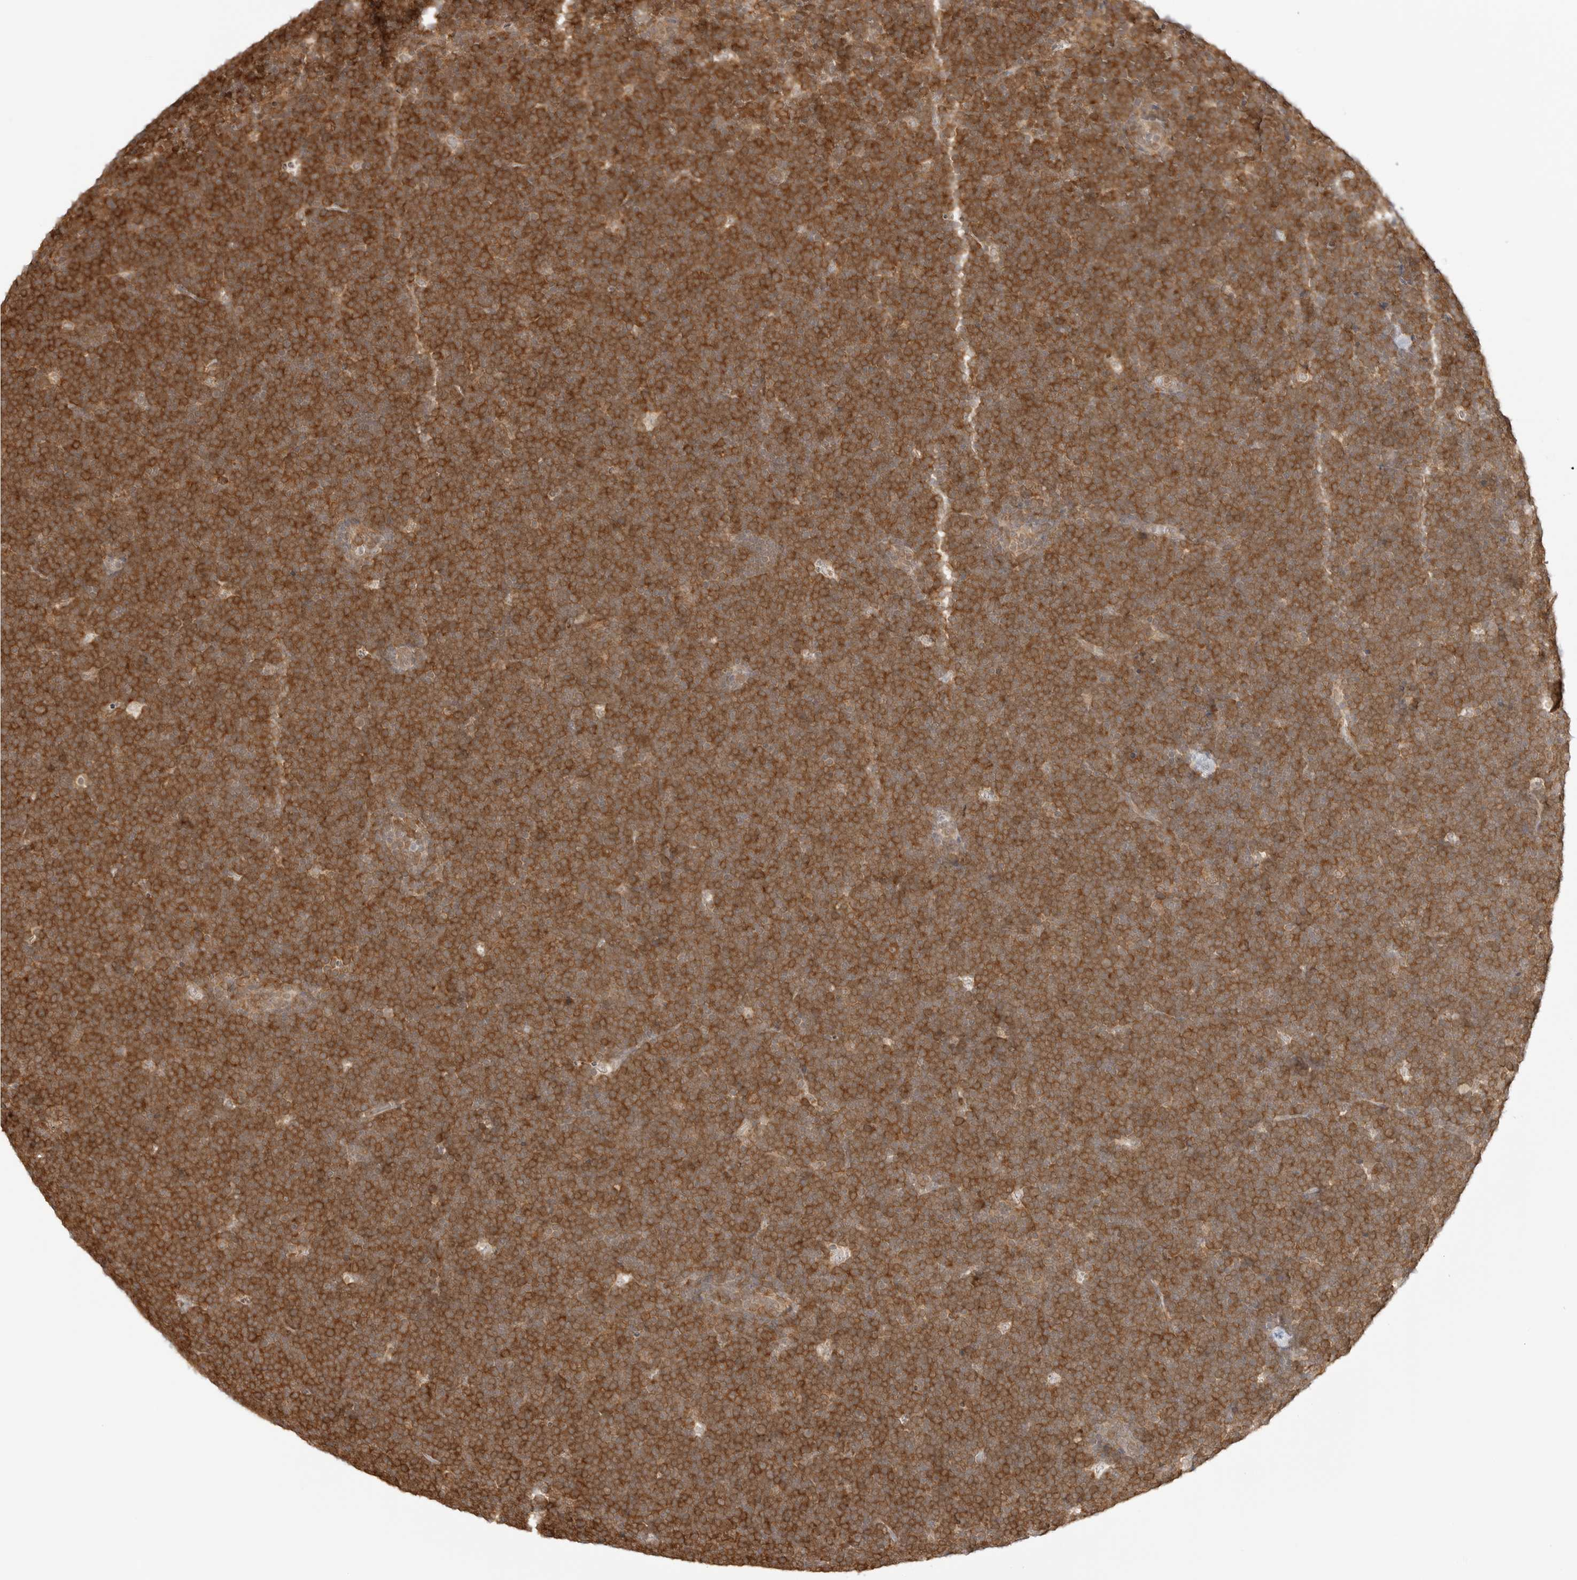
{"staining": {"intensity": "strong", "quantity": ">75%", "location": "cytoplasmic/membranous"}, "tissue": "lymphoma", "cell_type": "Tumor cells", "image_type": "cancer", "snomed": [{"axis": "morphology", "description": "Malignant lymphoma, non-Hodgkin's type, High grade"}, {"axis": "topography", "description": "Lymph node"}], "caption": "A photomicrograph showing strong cytoplasmic/membranous positivity in about >75% of tumor cells in lymphoma, as visualized by brown immunohistochemical staining.", "gene": "NUDC", "patient": {"sex": "male", "age": 13}}